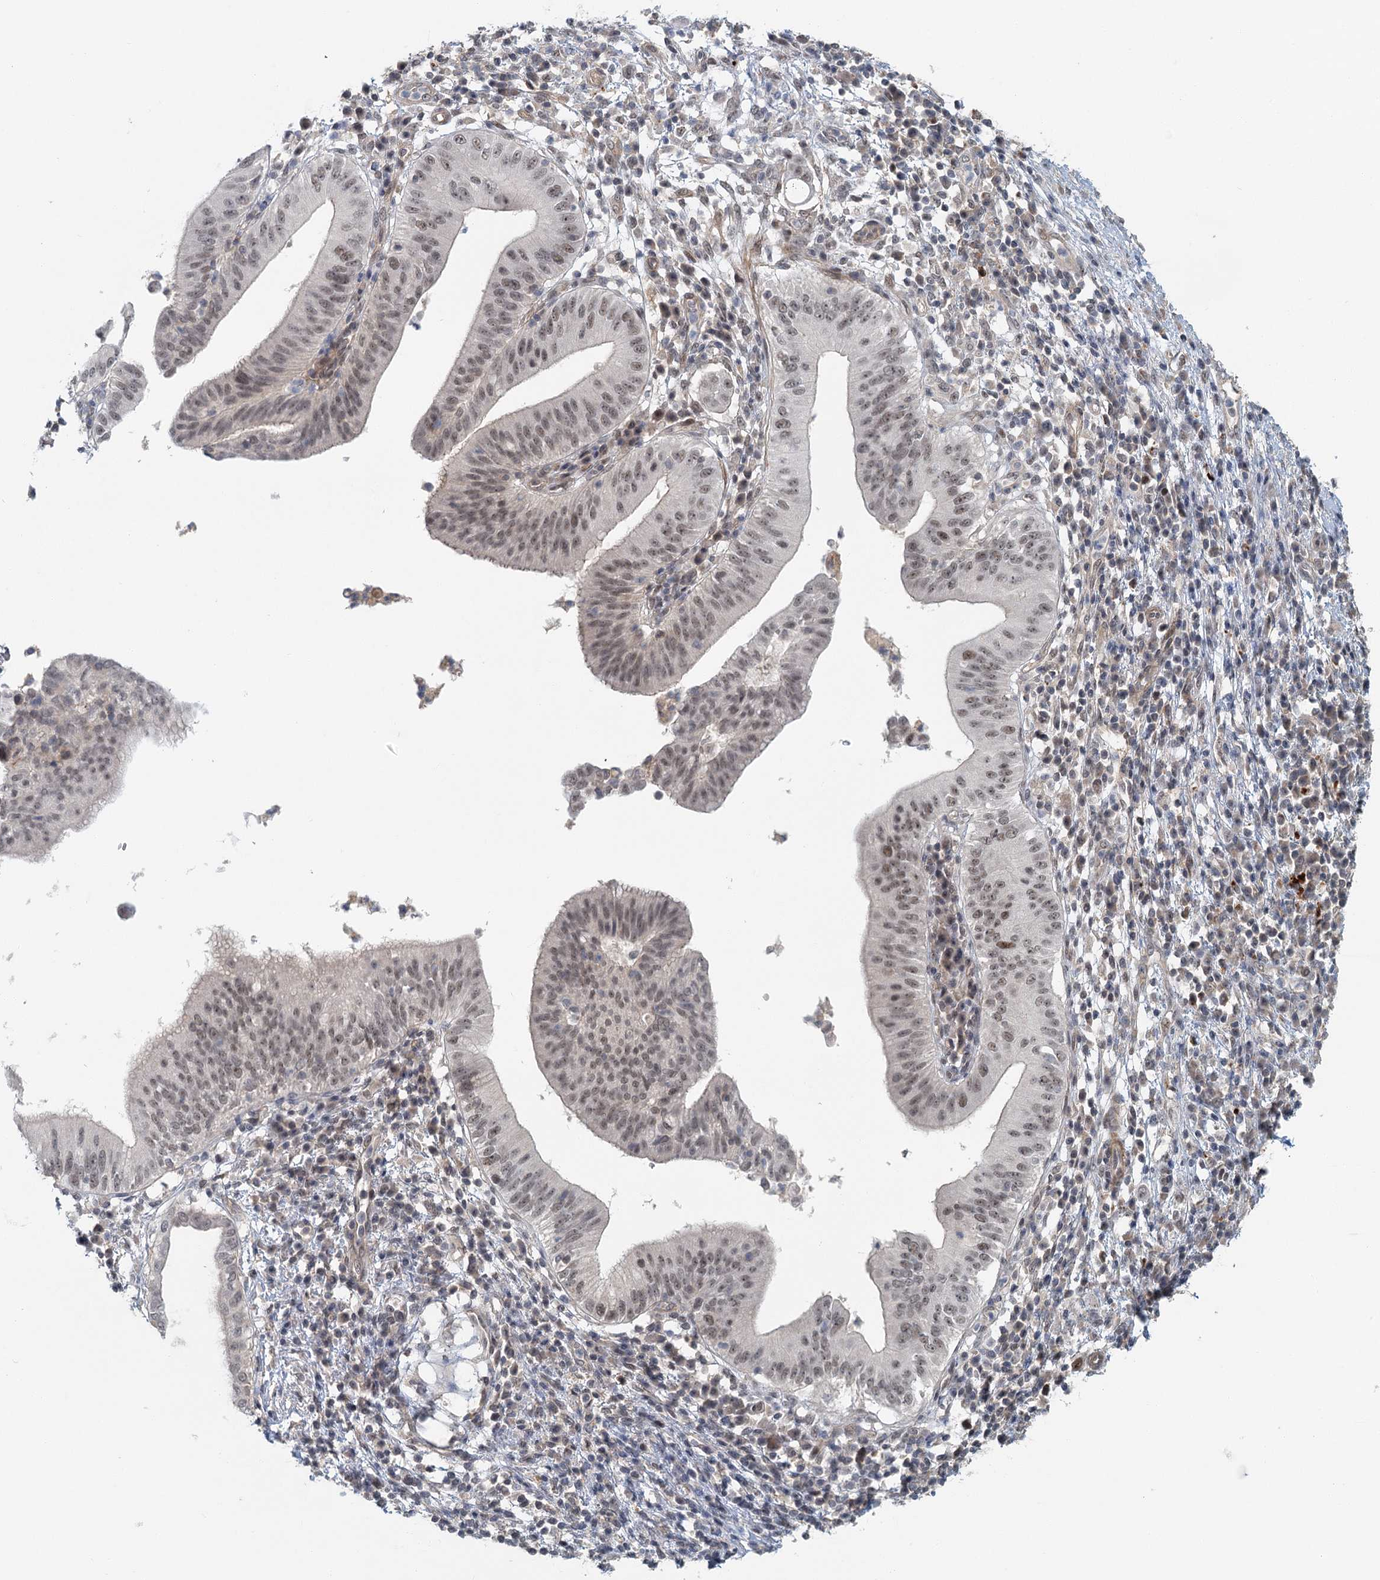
{"staining": {"intensity": "weak", "quantity": ">75%", "location": "nuclear"}, "tissue": "pancreatic cancer", "cell_type": "Tumor cells", "image_type": "cancer", "snomed": [{"axis": "morphology", "description": "Adenocarcinoma, NOS"}, {"axis": "topography", "description": "Pancreas"}], "caption": "Pancreatic adenocarcinoma stained with DAB (3,3'-diaminobenzidine) immunohistochemistry shows low levels of weak nuclear expression in approximately >75% of tumor cells.", "gene": "TAS2R42", "patient": {"sex": "male", "age": 68}}